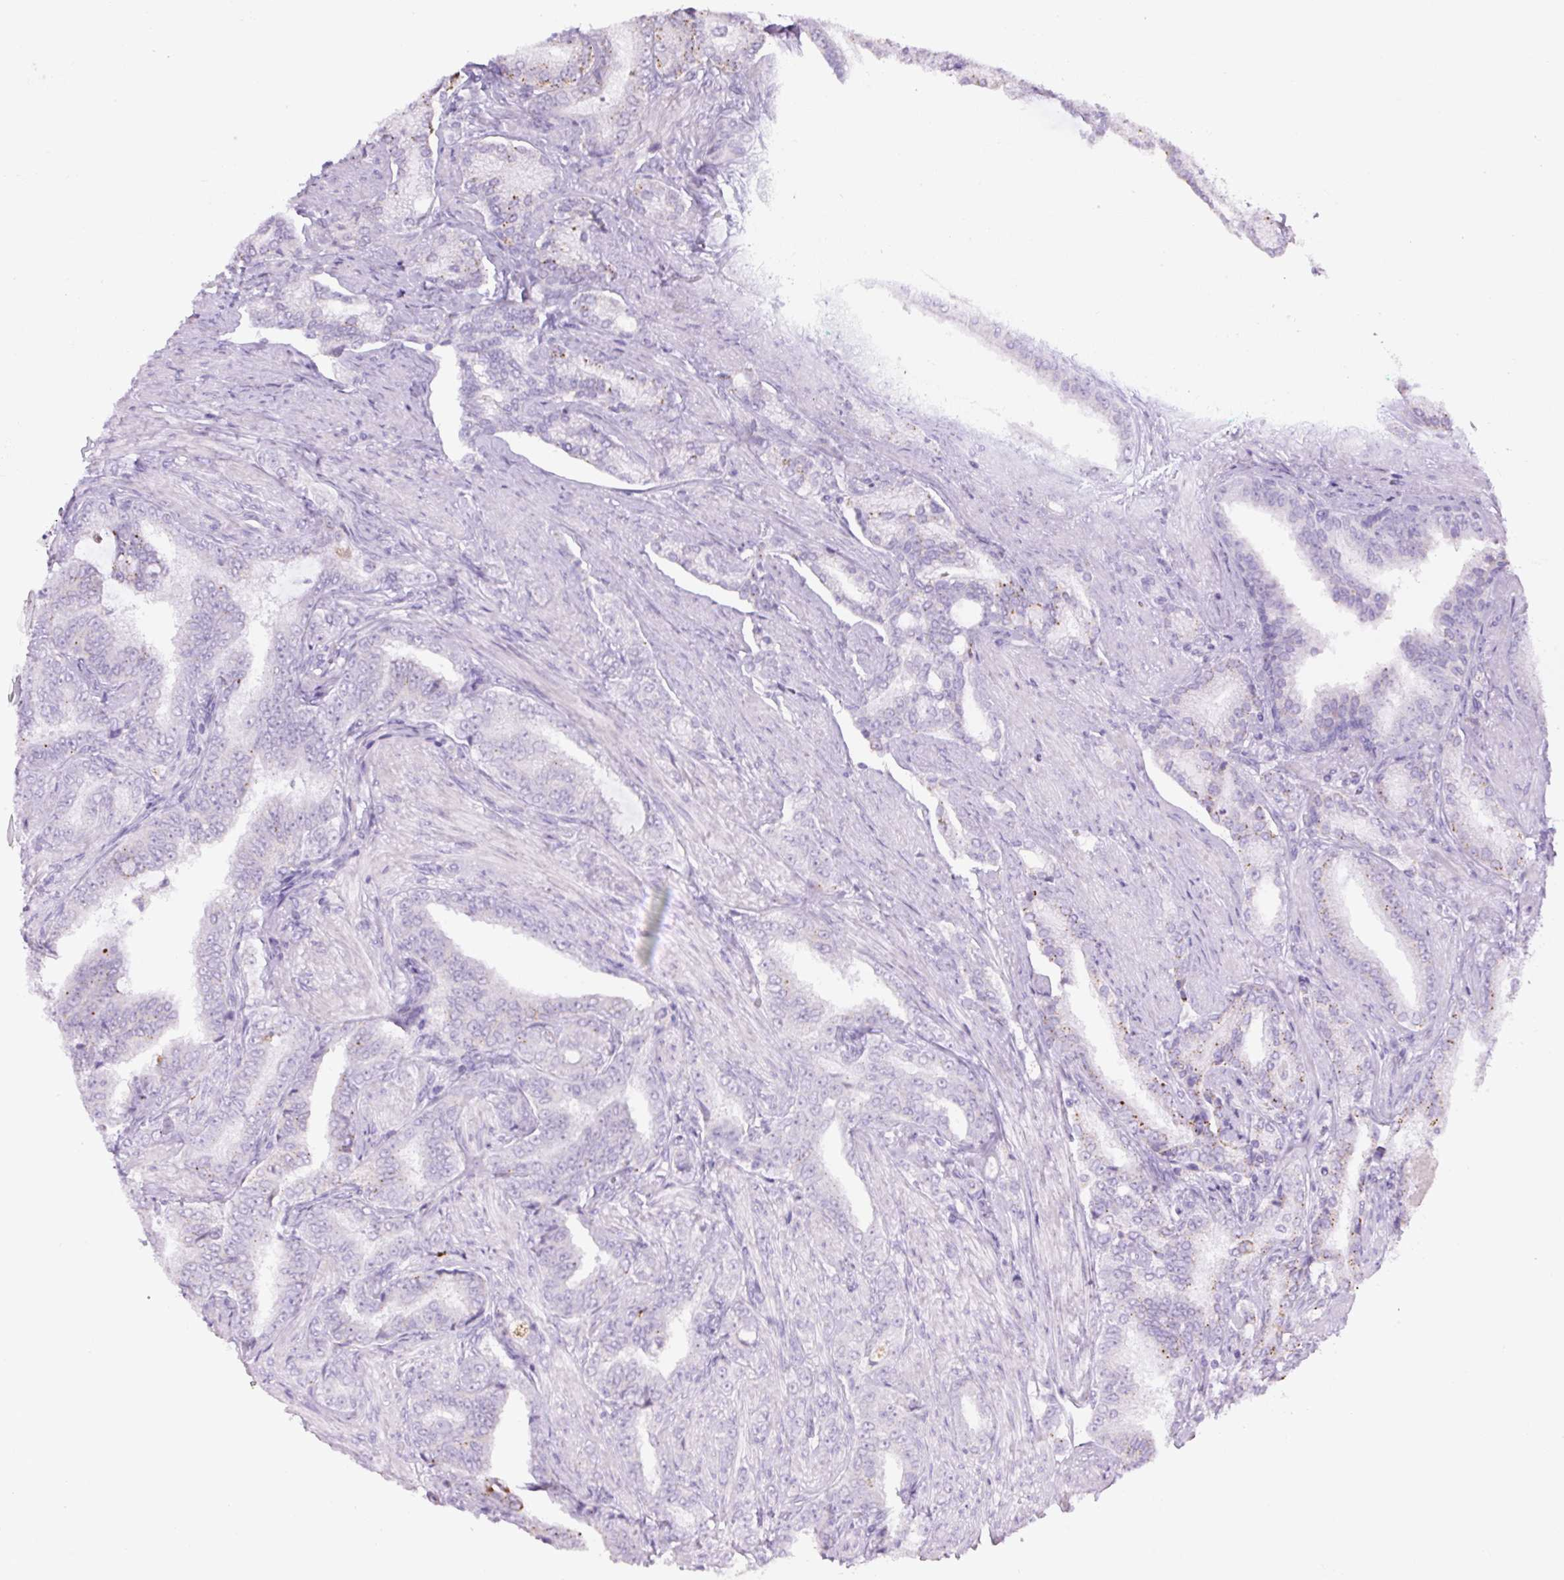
{"staining": {"intensity": "negative", "quantity": "none", "location": "none"}, "tissue": "prostate cancer", "cell_type": "Tumor cells", "image_type": "cancer", "snomed": [{"axis": "morphology", "description": "Adenocarcinoma, High grade"}, {"axis": "topography", "description": "Prostate"}], "caption": "DAB immunohistochemical staining of prostate adenocarcinoma (high-grade) demonstrates no significant staining in tumor cells. Nuclei are stained in blue.", "gene": "FGFBP3", "patient": {"sex": "male", "age": 72}}